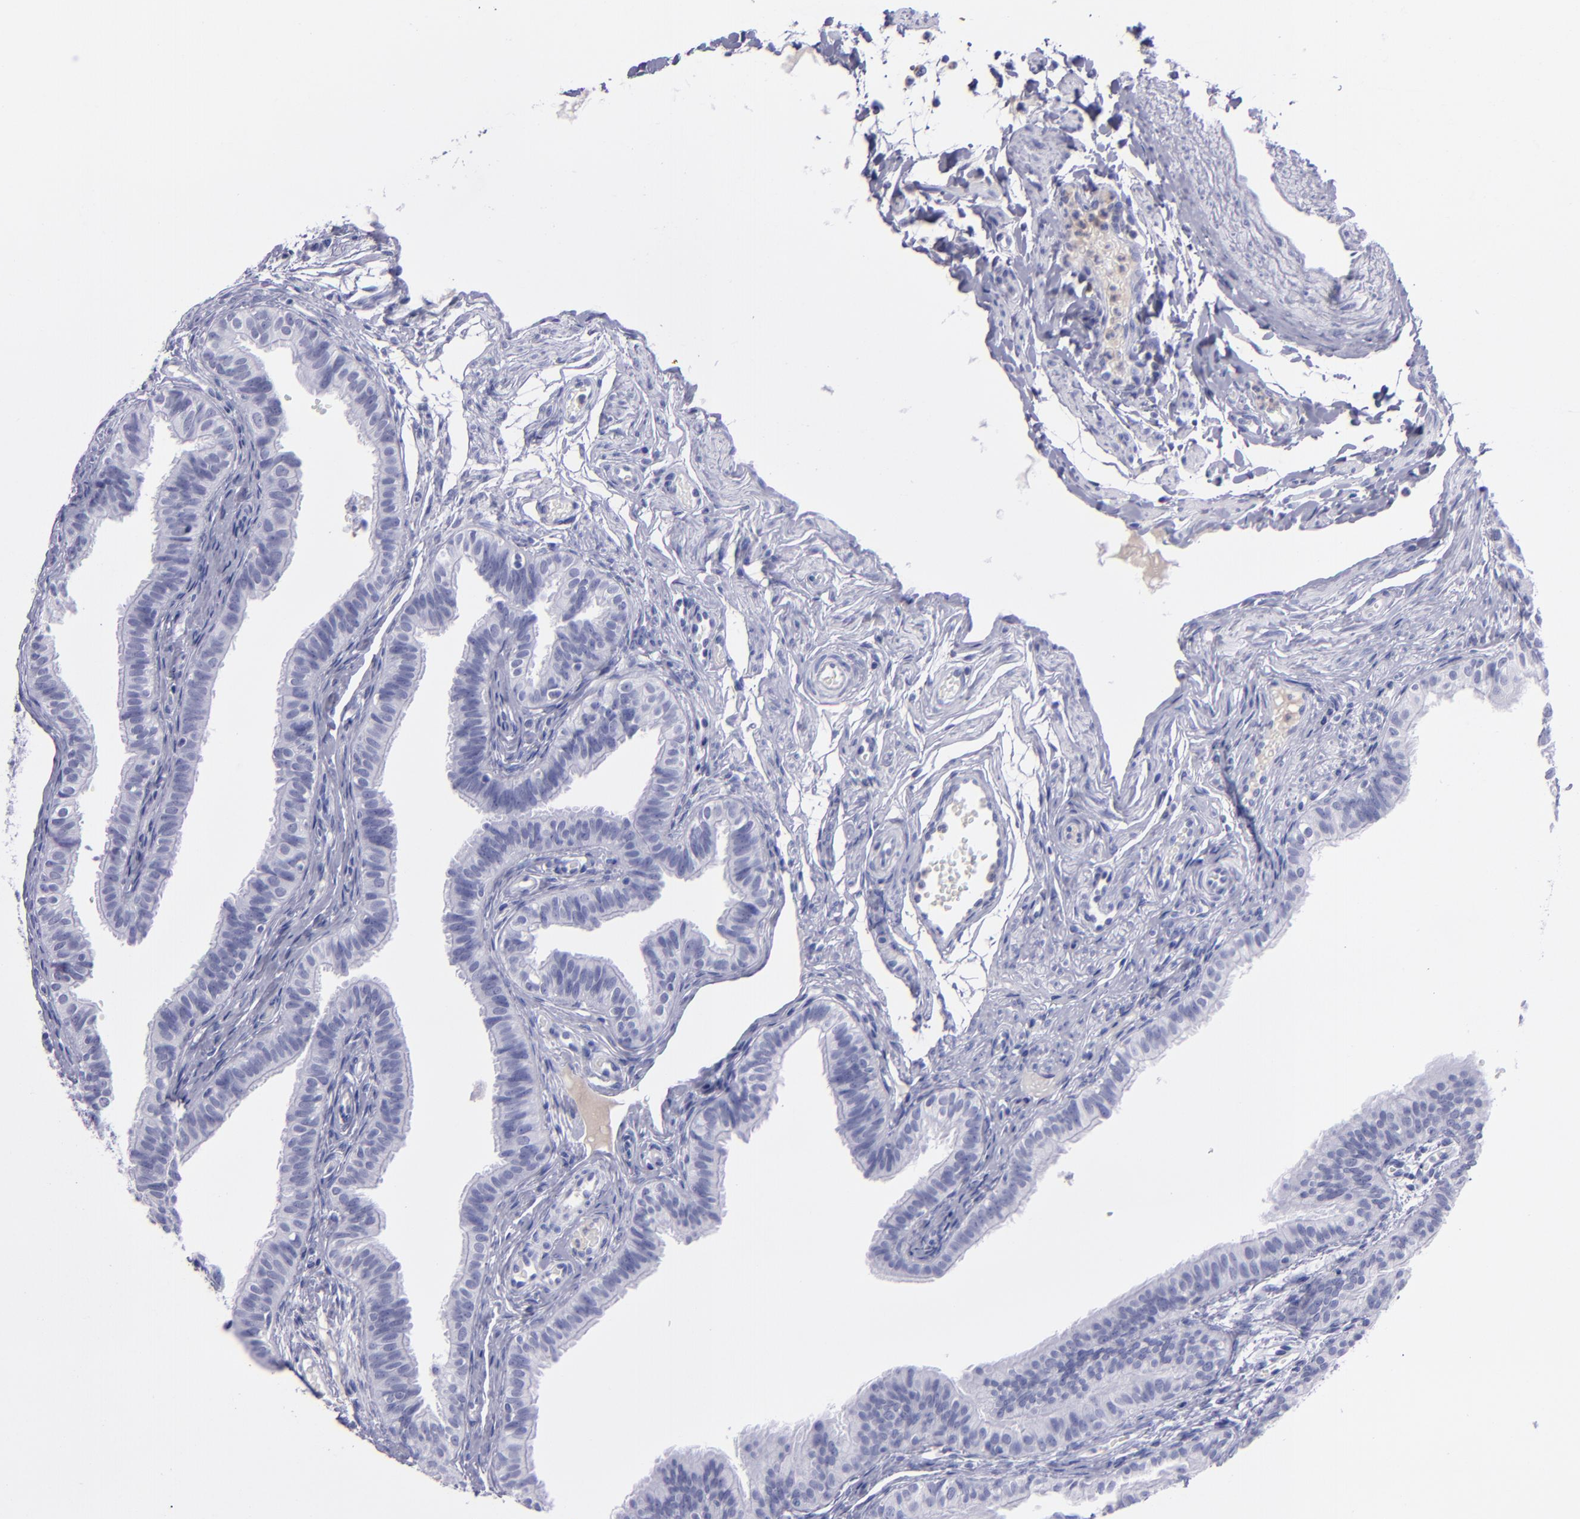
{"staining": {"intensity": "negative", "quantity": "none", "location": "none"}, "tissue": "fallopian tube", "cell_type": "Glandular cells", "image_type": "normal", "snomed": [{"axis": "morphology", "description": "Normal tissue, NOS"}, {"axis": "morphology", "description": "Dermoid, NOS"}, {"axis": "topography", "description": "Fallopian tube"}], "caption": "Immunohistochemistry histopathology image of normal fallopian tube: human fallopian tube stained with DAB reveals no significant protein positivity in glandular cells.", "gene": "CD37", "patient": {"sex": "female", "age": 33}}